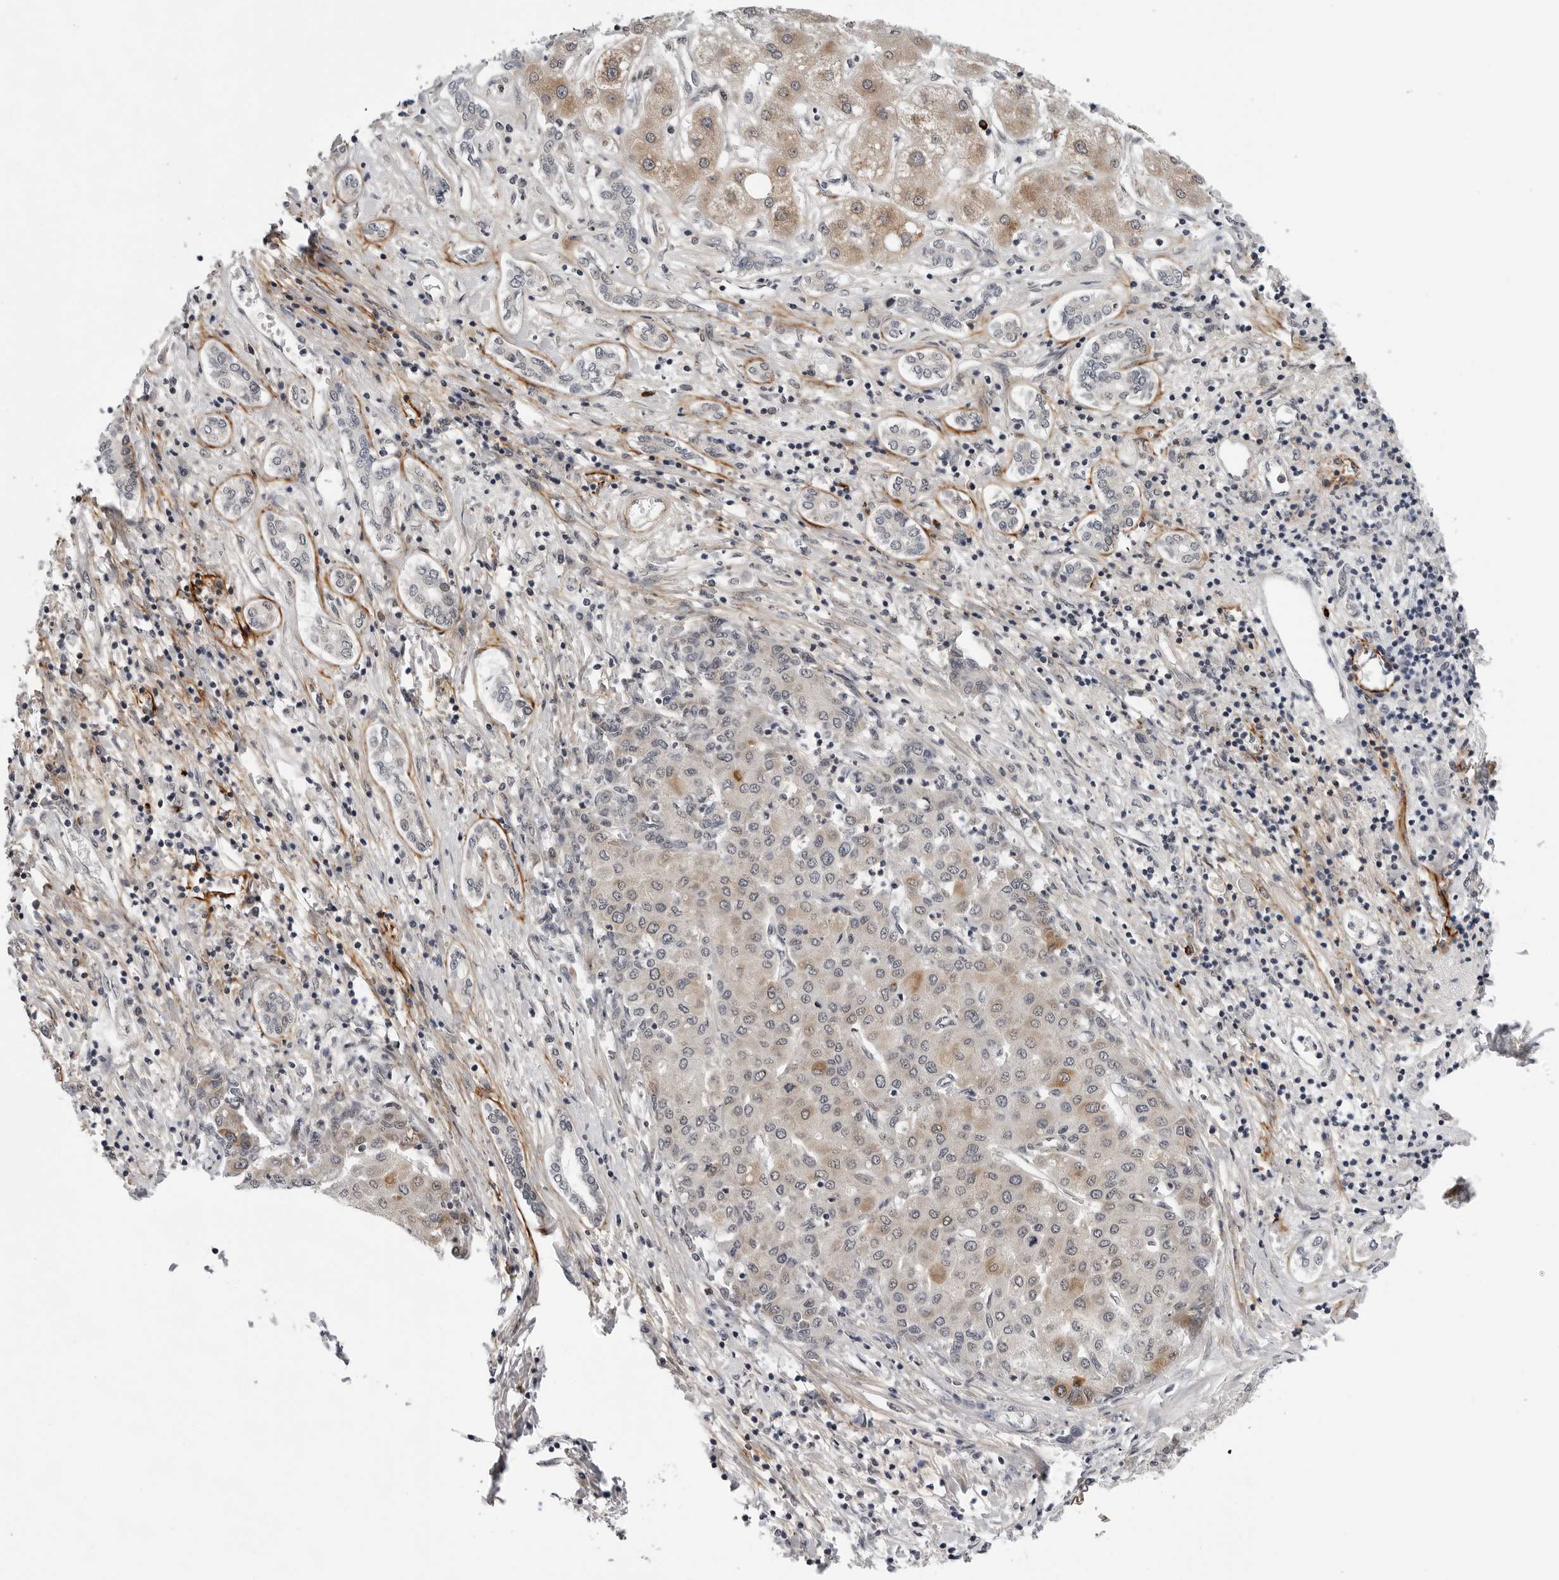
{"staining": {"intensity": "weak", "quantity": ">75%", "location": "cytoplasmic/membranous"}, "tissue": "liver cancer", "cell_type": "Tumor cells", "image_type": "cancer", "snomed": [{"axis": "morphology", "description": "Carcinoma, Hepatocellular, NOS"}, {"axis": "topography", "description": "Liver"}], "caption": "High-power microscopy captured an immunohistochemistry (IHC) photomicrograph of liver cancer (hepatocellular carcinoma), revealing weak cytoplasmic/membranous staining in approximately >75% of tumor cells. The staining was performed using DAB to visualize the protein expression in brown, while the nuclei were stained in blue with hematoxylin (Magnification: 20x).", "gene": "KIAA1614", "patient": {"sex": "male", "age": 65}}